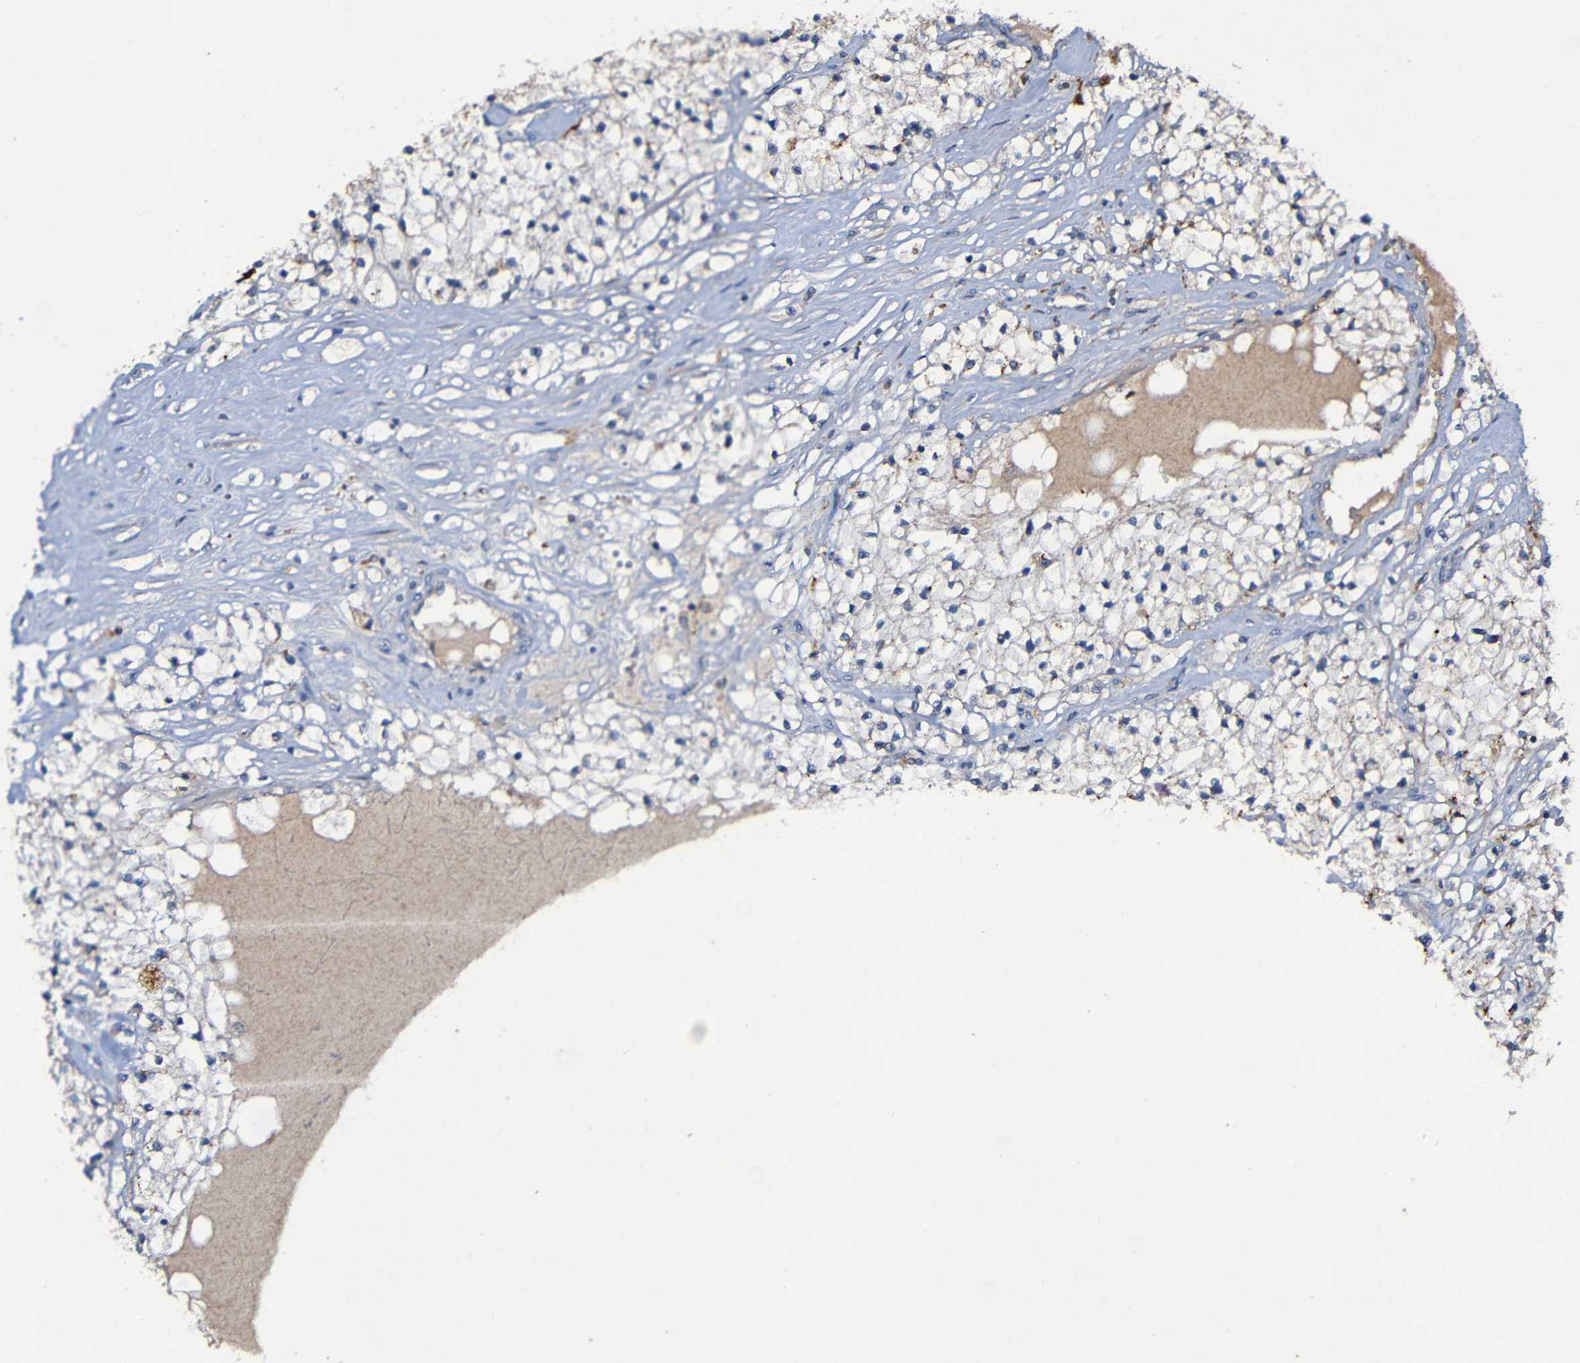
{"staining": {"intensity": "negative", "quantity": "none", "location": "none"}, "tissue": "renal cancer", "cell_type": "Tumor cells", "image_type": "cancer", "snomed": [{"axis": "morphology", "description": "Adenocarcinoma, NOS"}, {"axis": "topography", "description": "Kidney"}], "caption": "Protein analysis of renal adenocarcinoma demonstrates no significant staining in tumor cells.", "gene": "LRRC70", "patient": {"sex": "male", "age": 68}}